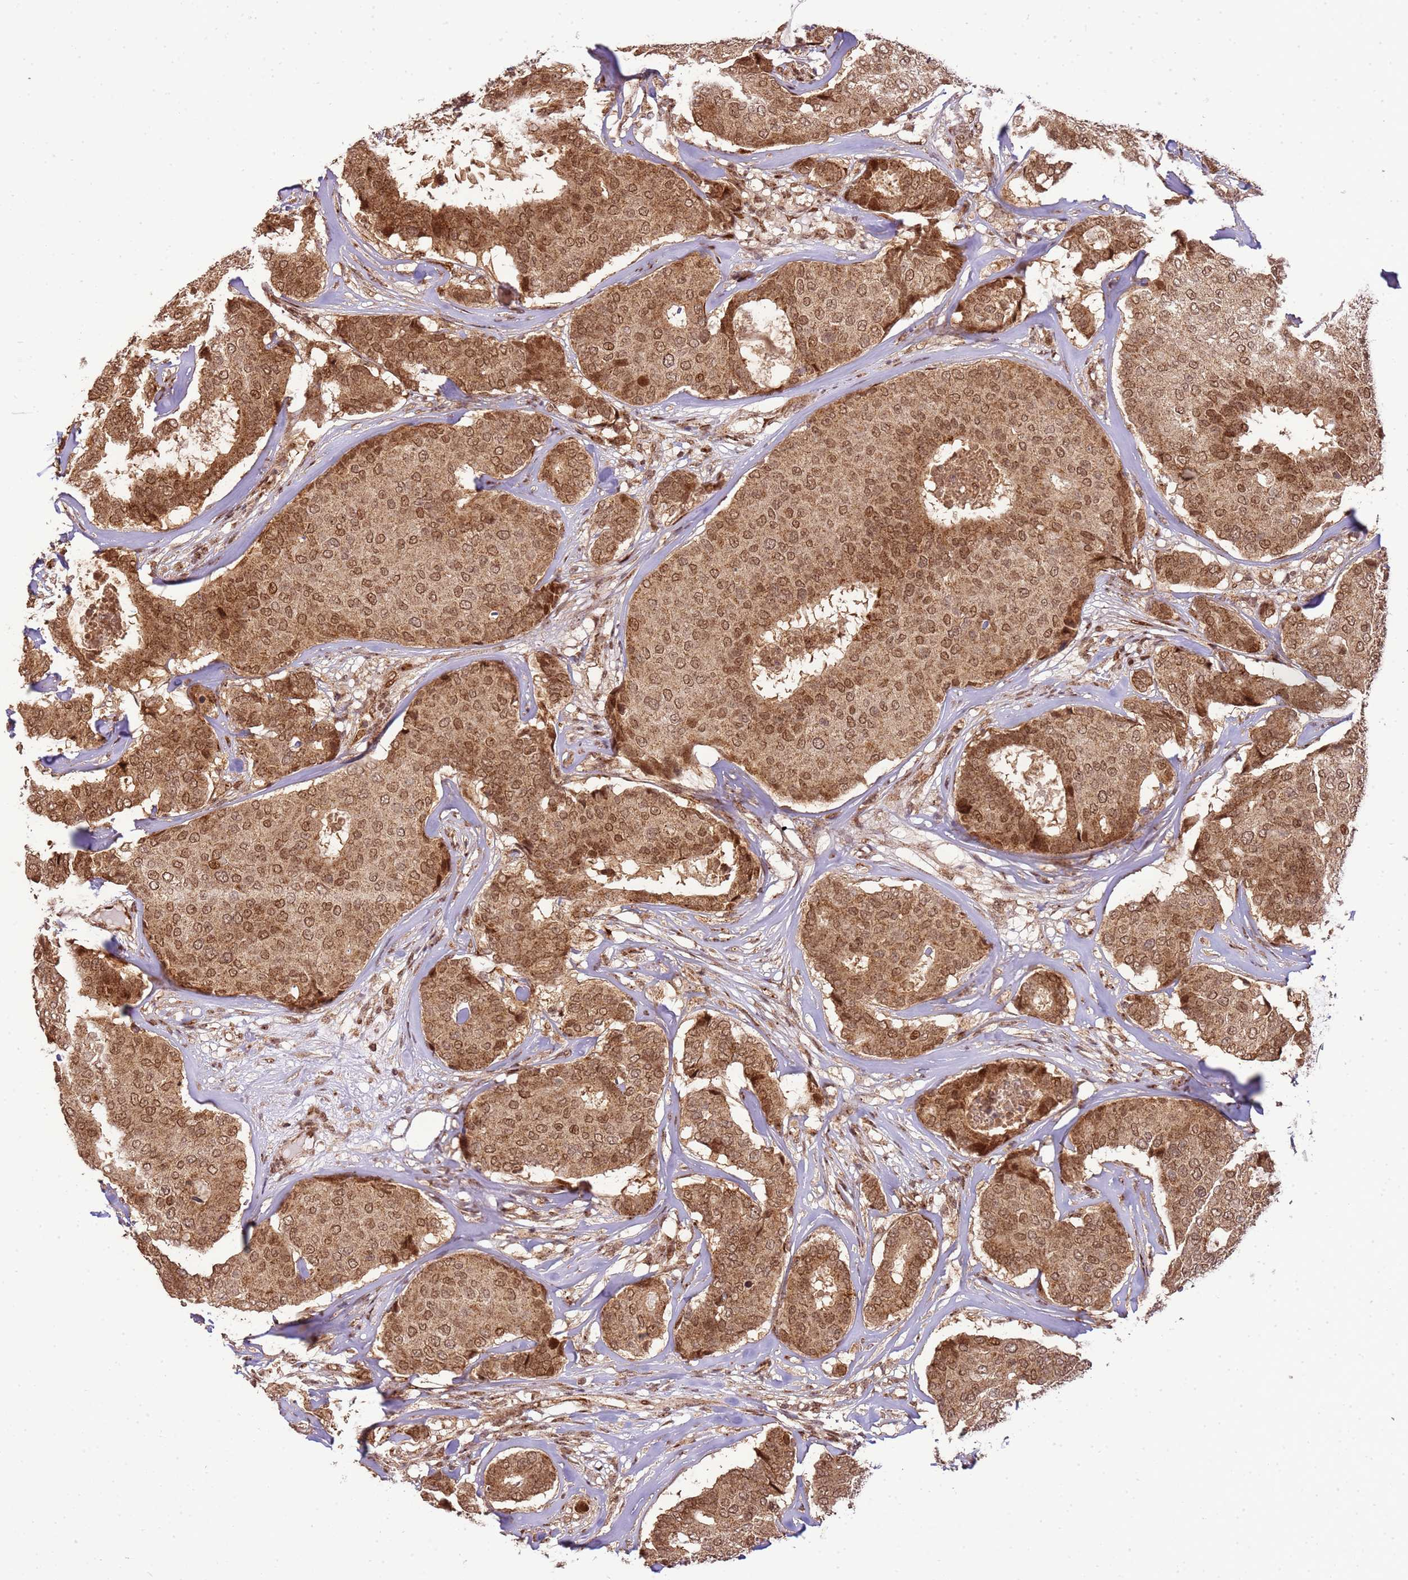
{"staining": {"intensity": "moderate", "quantity": ">75%", "location": "cytoplasmic/membranous,nuclear"}, "tissue": "breast cancer", "cell_type": "Tumor cells", "image_type": "cancer", "snomed": [{"axis": "morphology", "description": "Duct carcinoma"}, {"axis": "topography", "description": "Breast"}], "caption": "Immunohistochemistry (IHC) staining of breast cancer (infiltrating ductal carcinoma), which shows medium levels of moderate cytoplasmic/membranous and nuclear expression in about >75% of tumor cells indicating moderate cytoplasmic/membranous and nuclear protein expression. The staining was performed using DAB (3,3'-diaminobenzidine) (brown) for protein detection and nuclei were counterstained in hematoxylin (blue).", "gene": "PEX14", "patient": {"sex": "female", "age": 75}}